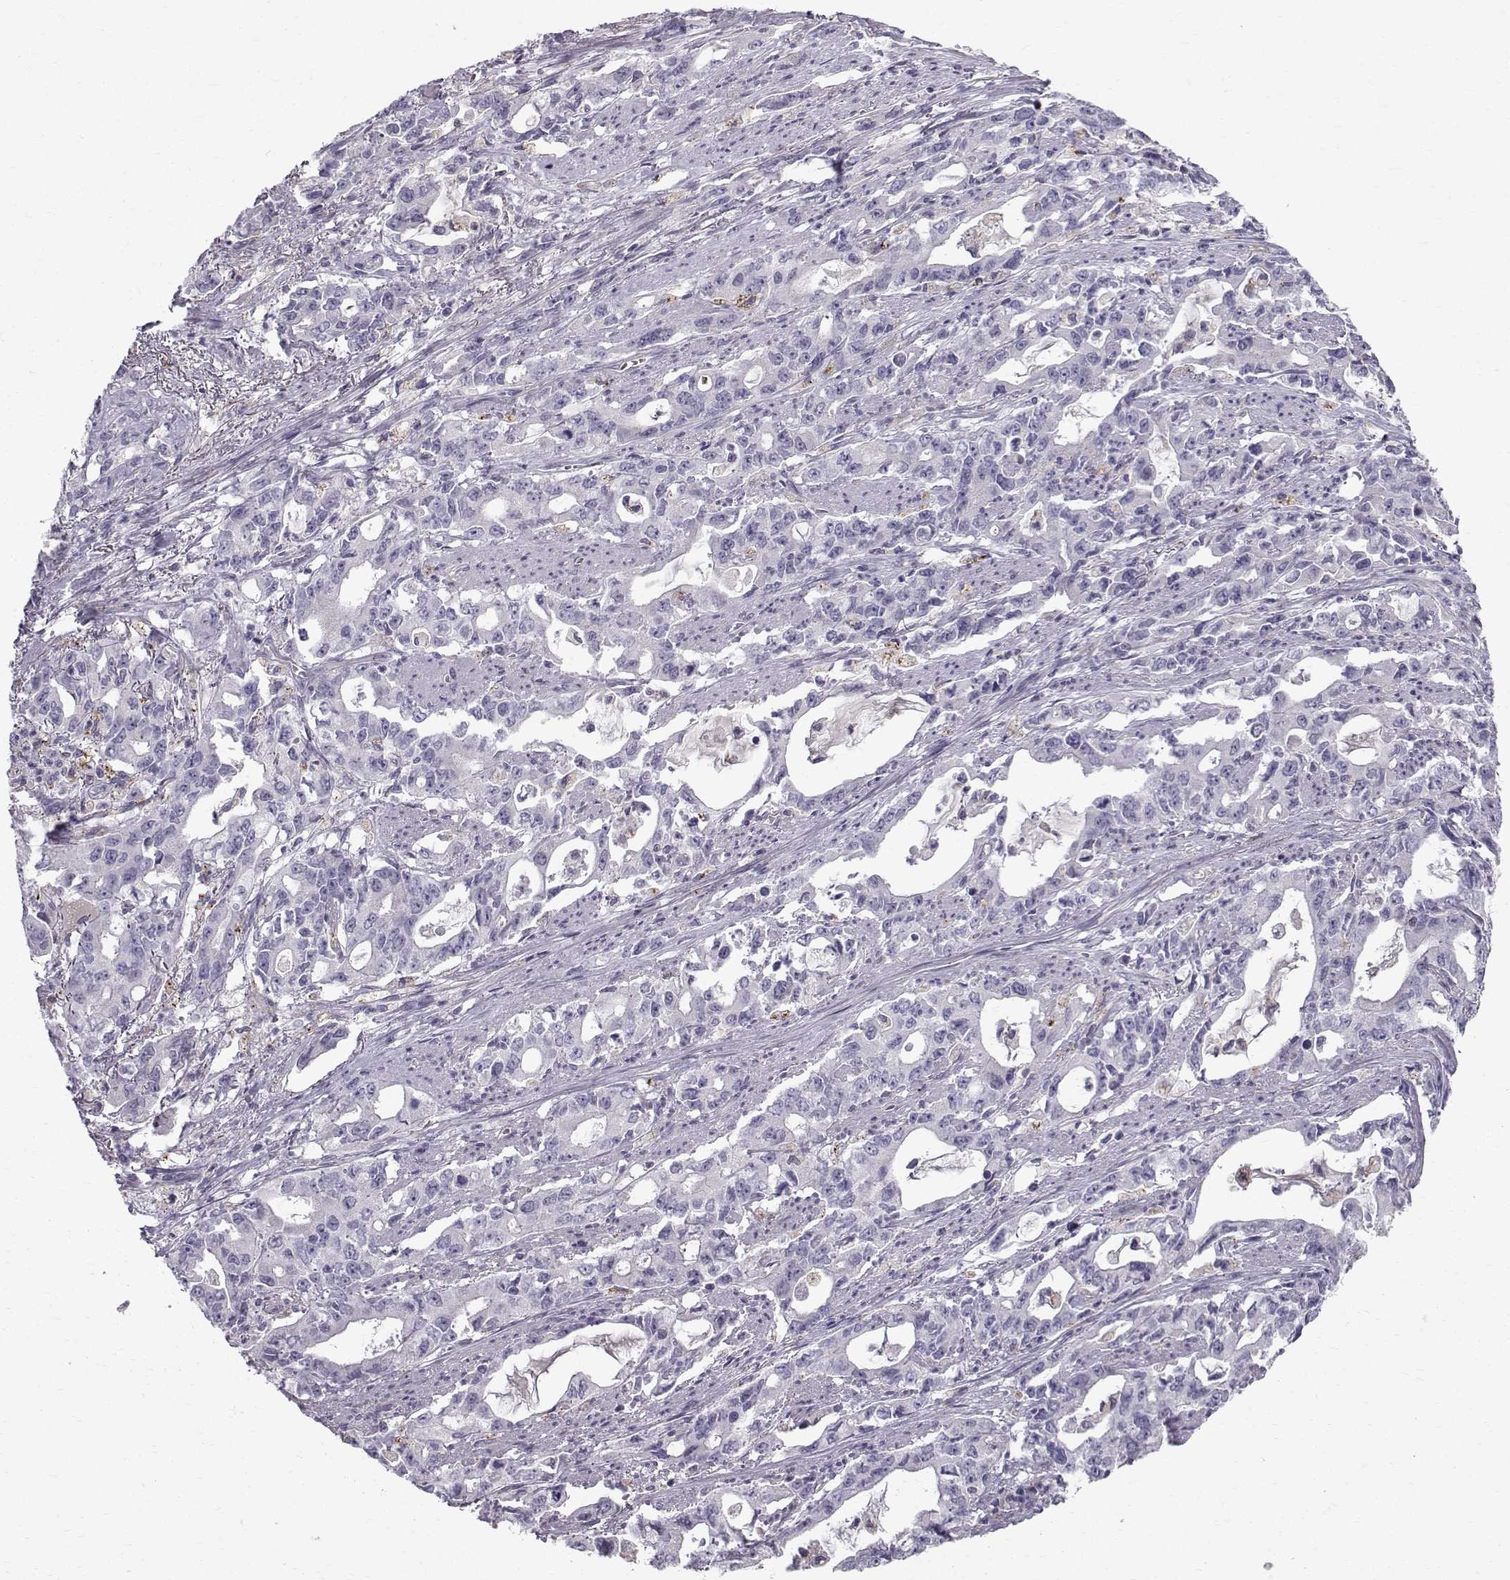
{"staining": {"intensity": "negative", "quantity": "none", "location": "none"}, "tissue": "stomach cancer", "cell_type": "Tumor cells", "image_type": "cancer", "snomed": [{"axis": "morphology", "description": "Adenocarcinoma, NOS"}, {"axis": "topography", "description": "Stomach, upper"}], "caption": "IHC photomicrograph of stomach adenocarcinoma stained for a protein (brown), which exhibits no expression in tumor cells.", "gene": "CALCR", "patient": {"sex": "male", "age": 85}}